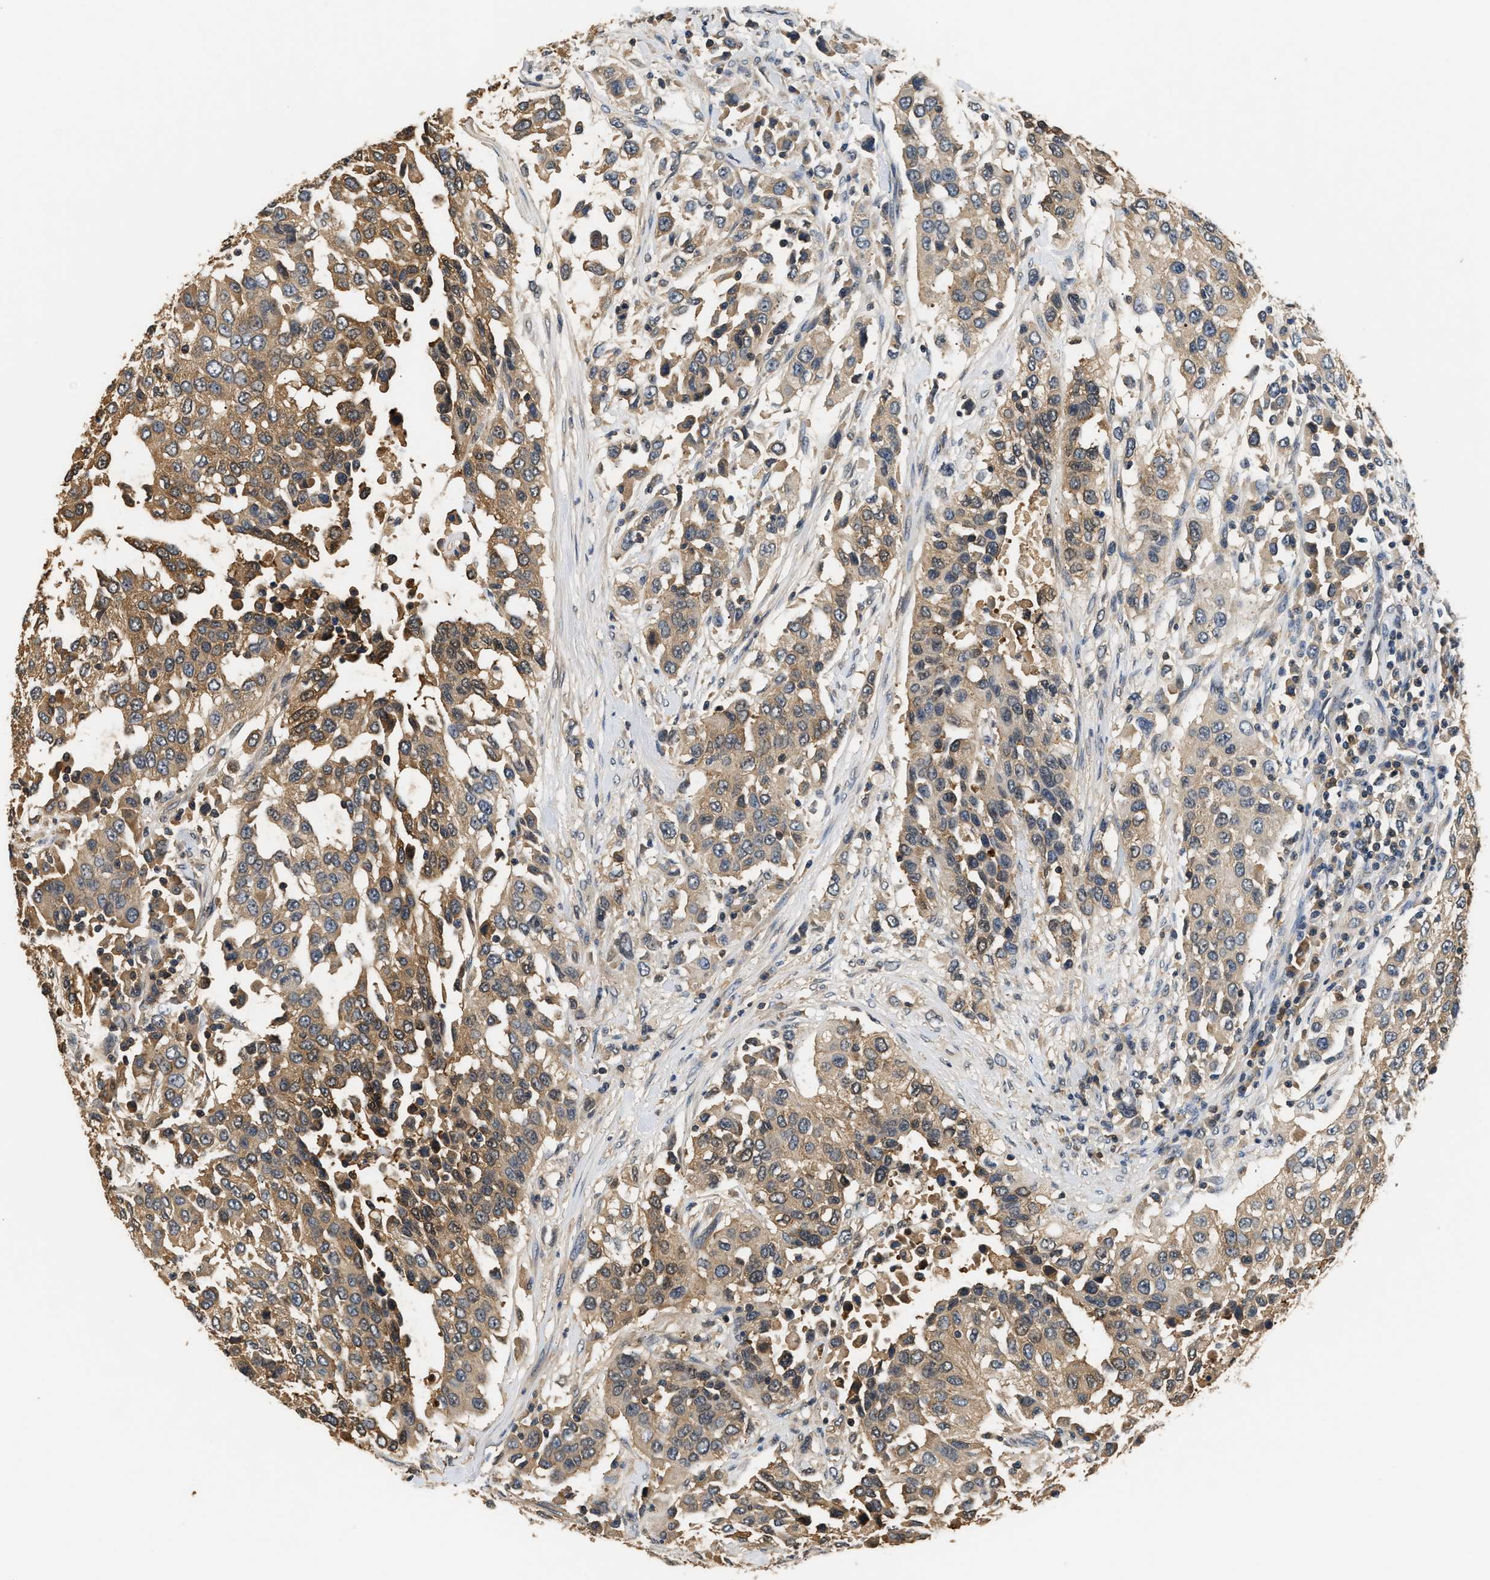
{"staining": {"intensity": "moderate", "quantity": ">75%", "location": "cytoplasmic/membranous"}, "tissue": "urothelial cancer", "cell_type": "Tumor cells", "image_type": "cancer", "snomed": [{"axis": "morphology", "description": "Urothelial carcinoma, High grade"}, {"axis": "topography", "description": "Urinary bladder"}], "caption": "A medium amount of moderate cytoplasmic/membranous staining is appreciated in about >75% of tumor cells in urothelial cancer tissue.", "gene": "GPI", "patient": {"sex": "female", "age": 80}}